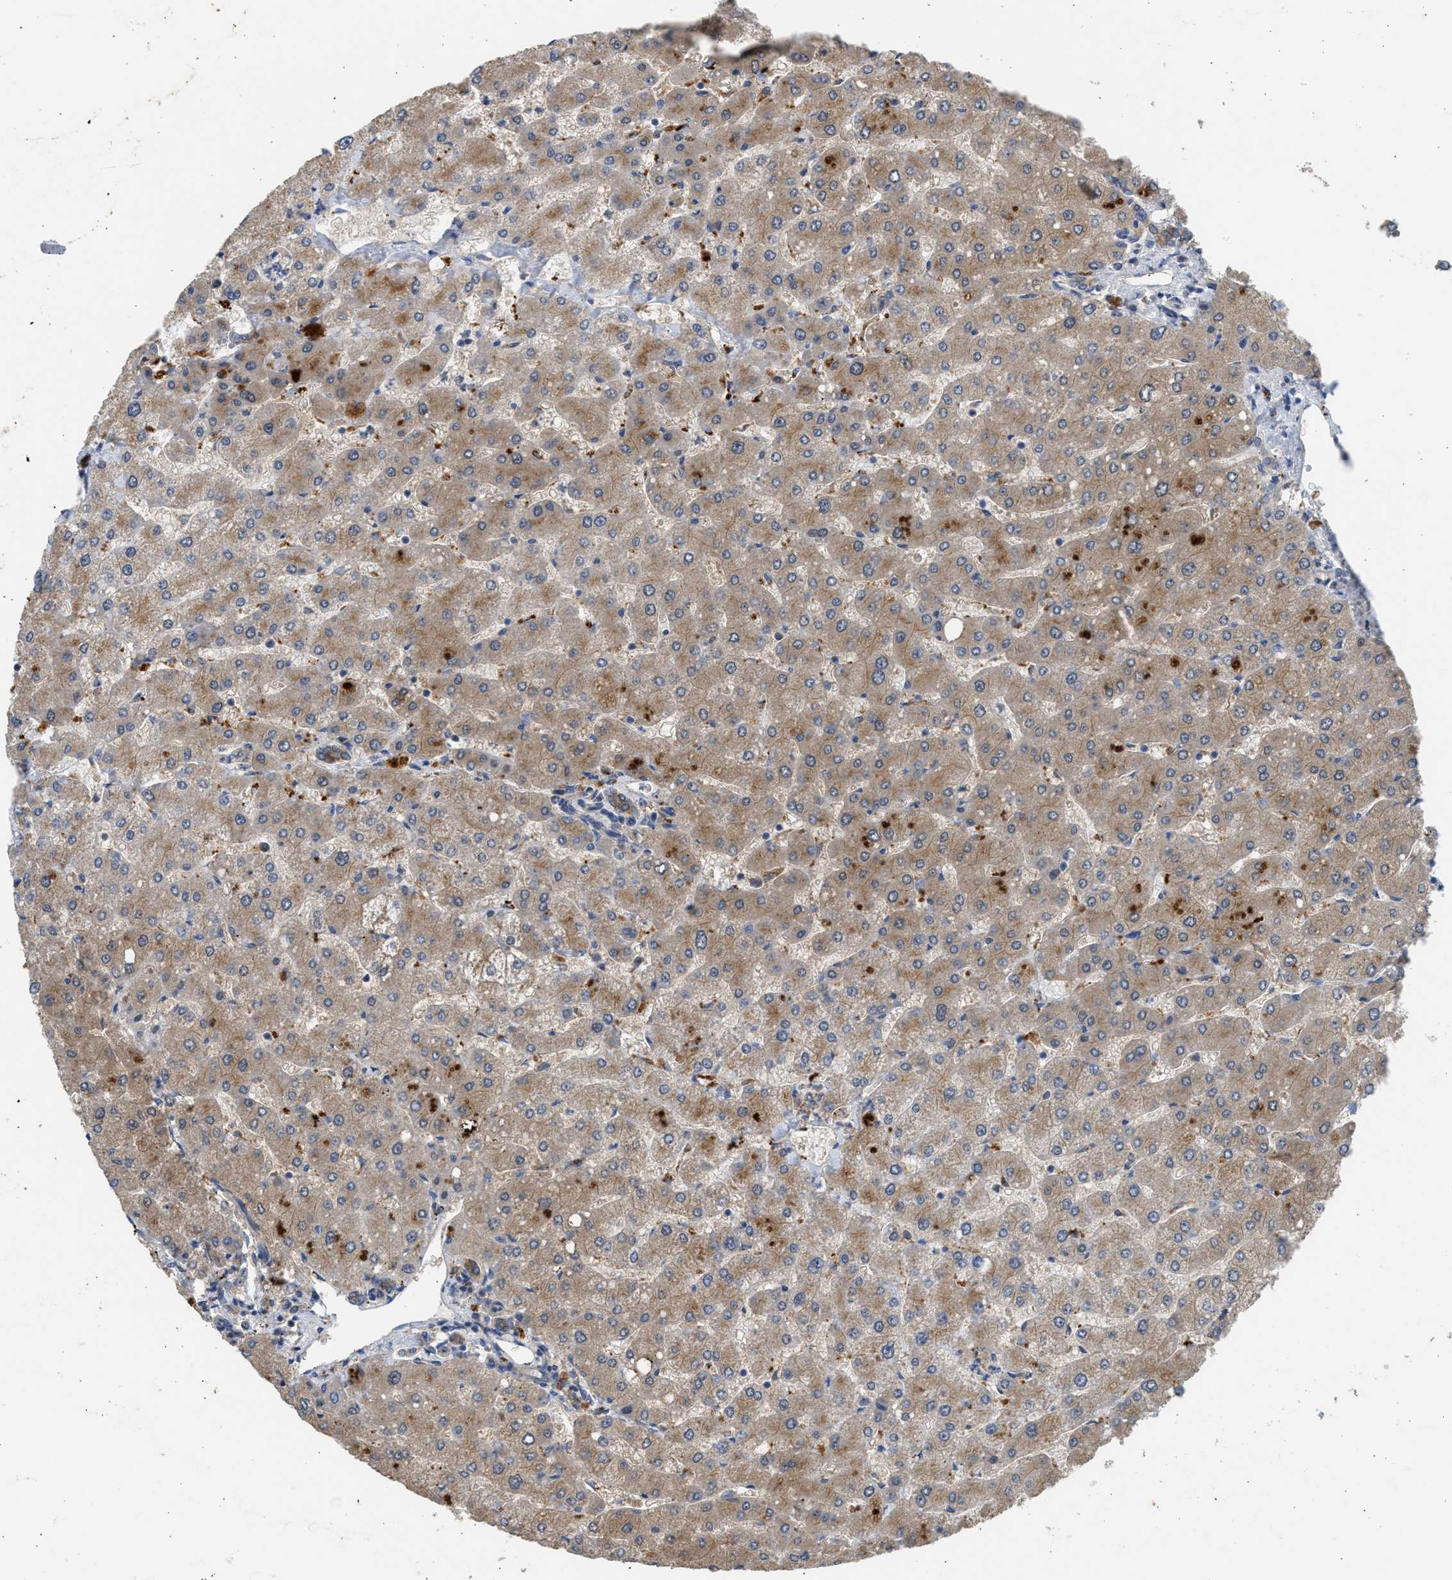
{"staining": {"intensity": "strong", "quantity": ">75%", "location": "cytoplasmic/membranous"}, "tissue": "liver", "cell_type": "Cholangiocytes", "image_type": "normal", "snomed": [{"axis": "morphology", "description": "Normal tissue, NOS"}, {"axis": "topography", "description": "Liver"}], "caption": "Strong cytoplasmic/membranous staining for a protein is seen in approximately >75% of cholangiocytes of benign liver using immunohistochemistry (IHC).", "gene": "CSRNP2", "patient": {"sex": "male", "age": 55}}